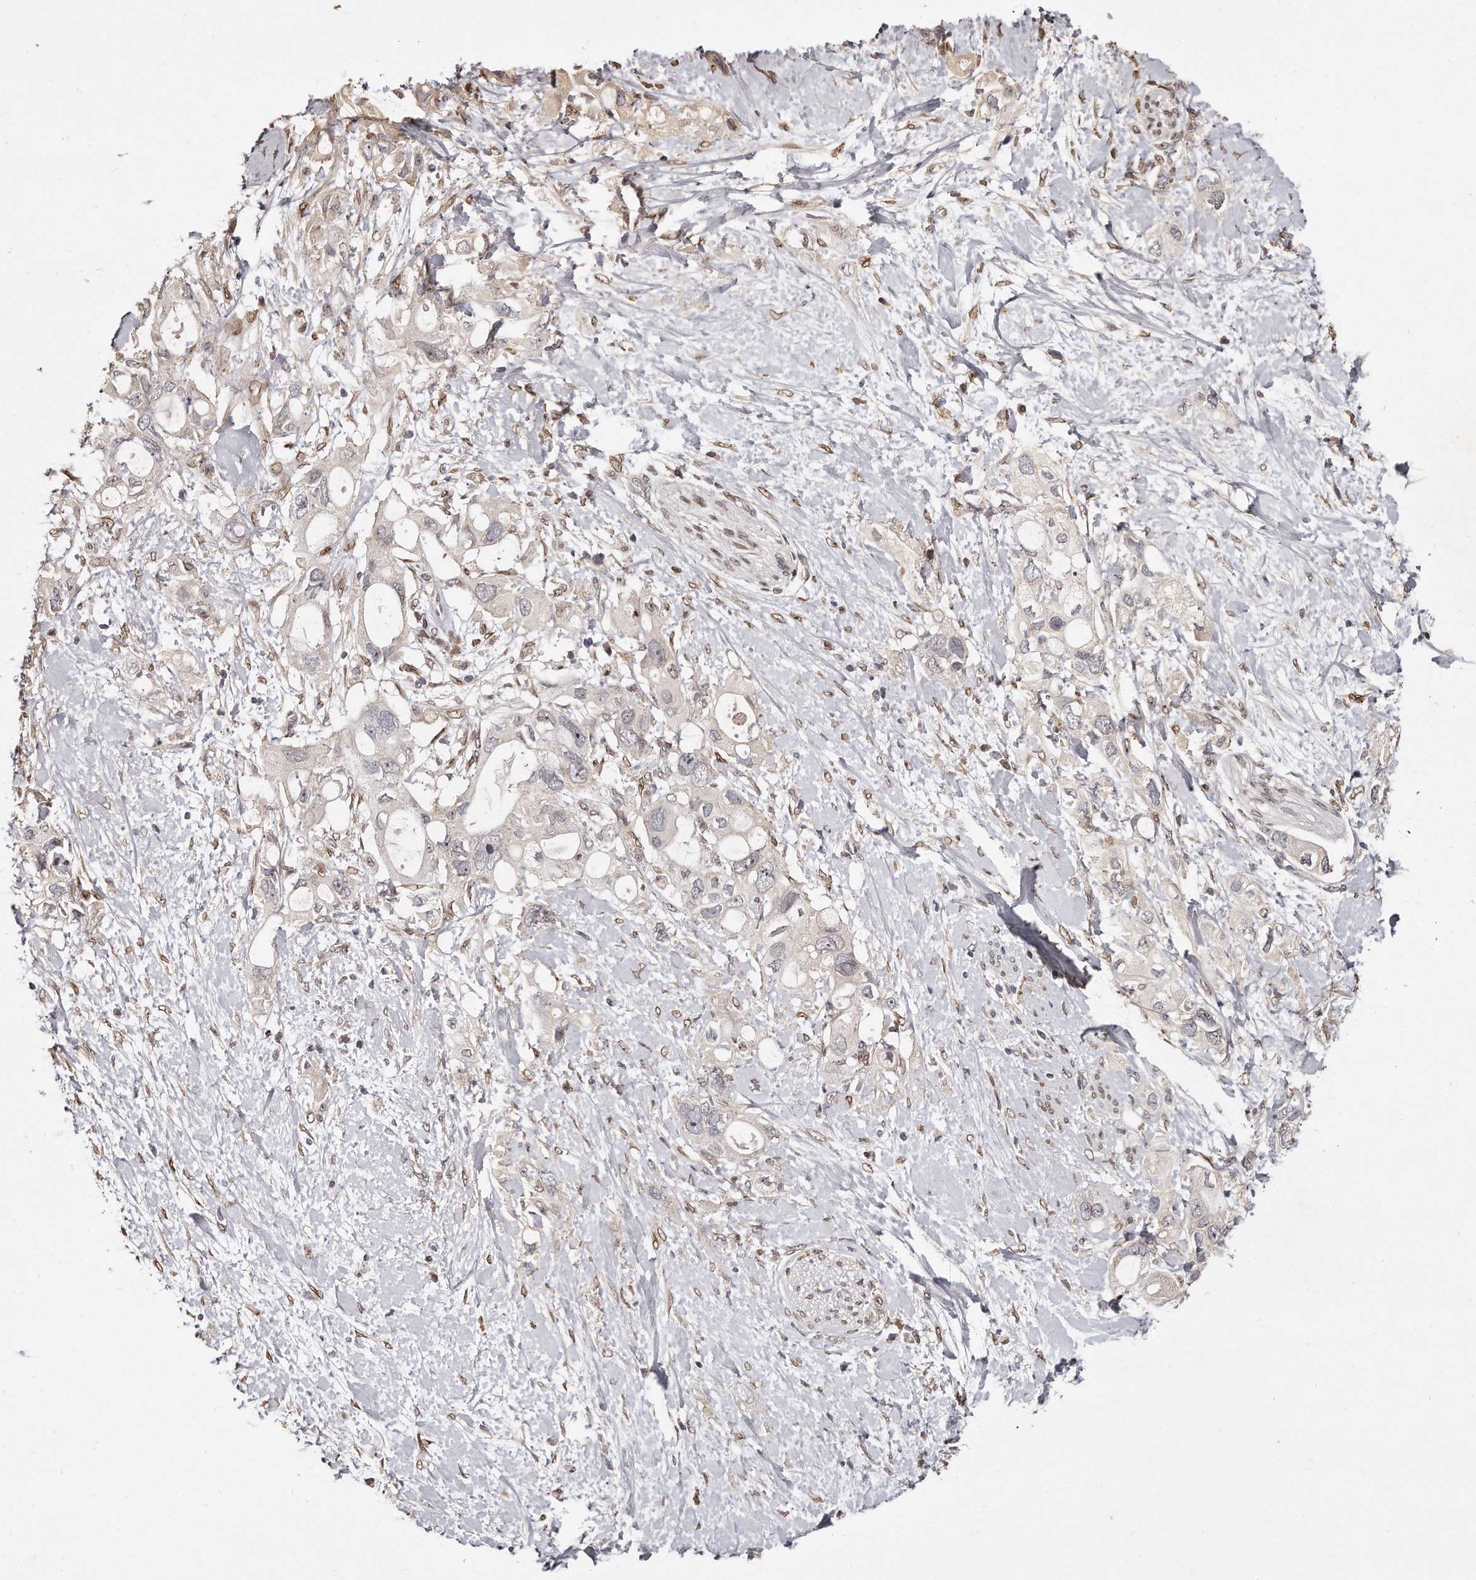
{"staining": {"intensity": "negative", "quantity": "none", "location": "none"}, "tissue": "pancreatic cancer", "cell_type": "Tumor cells", "image_type": "cancer", "snomed": [{"axis": "morphology", "description": "Adenocarcinoma, NOS"}, {"axis": "topography", "description": "Pancreas"}], "caption": "Immunohistochemical staining of human adenocarcinoma (pancreatic) reveals no significant staining in tumor cells.", "gene": "HASPIN", "patient": {"sex": "female", "age": 56}}